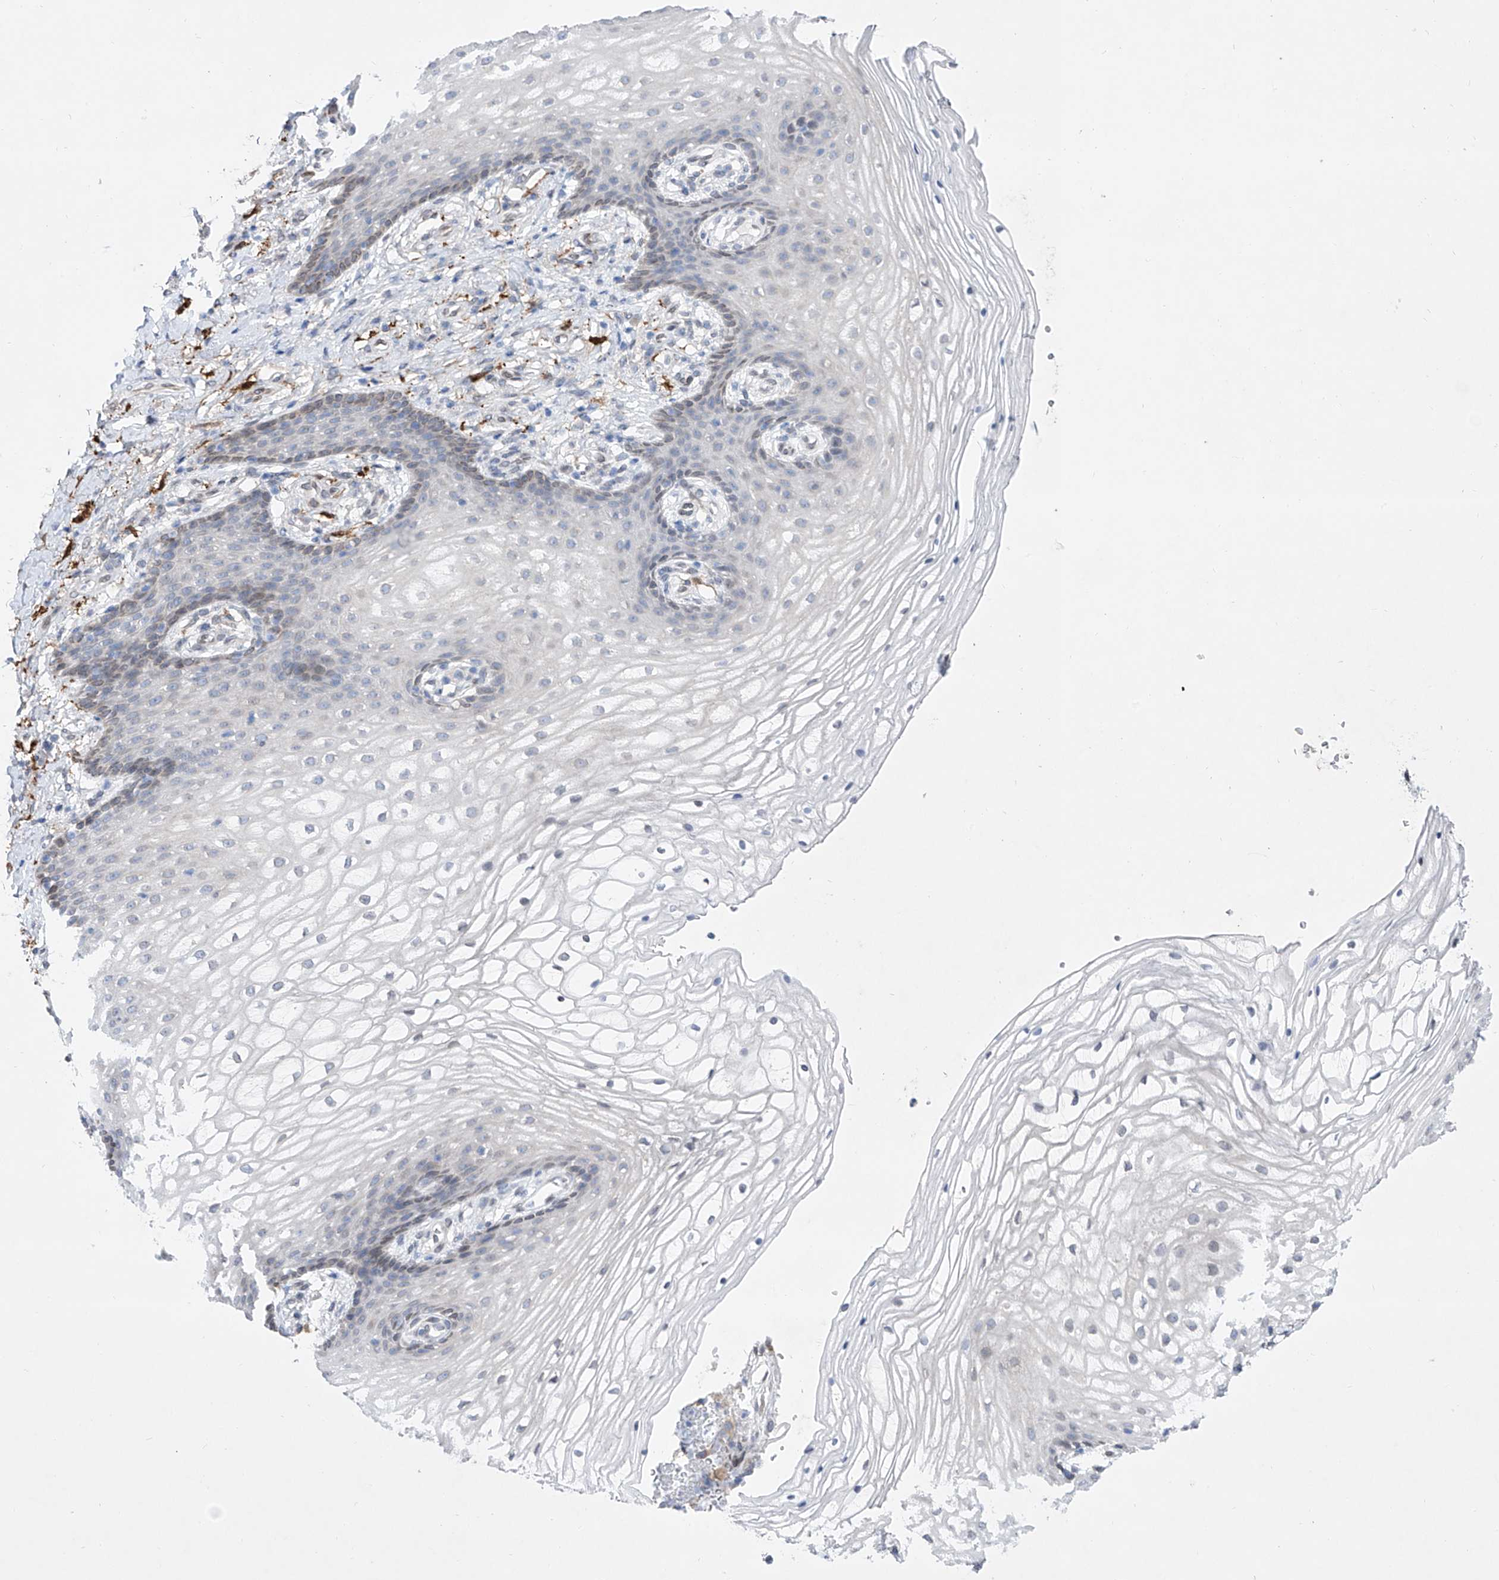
{"staining": {"intensity": "weak", "quantity": "<25%", "location": "cytoplasmic/membranous,nuclear"}, "tissue": "vagina", "cell_type": "Squamous epithelial cells", "image_type": "normal", "snomed": [{"axis": "morphology", "description": "Normal tissue, NOS"}, {"axis": "topography", "description": "Vagina"}], "caption": "Human vagina stained for a protein using IHC shows no staining in squamous epithelial cells.", "gene": "LCLAT1", "patient": {"sex": "female", "age": 60}}